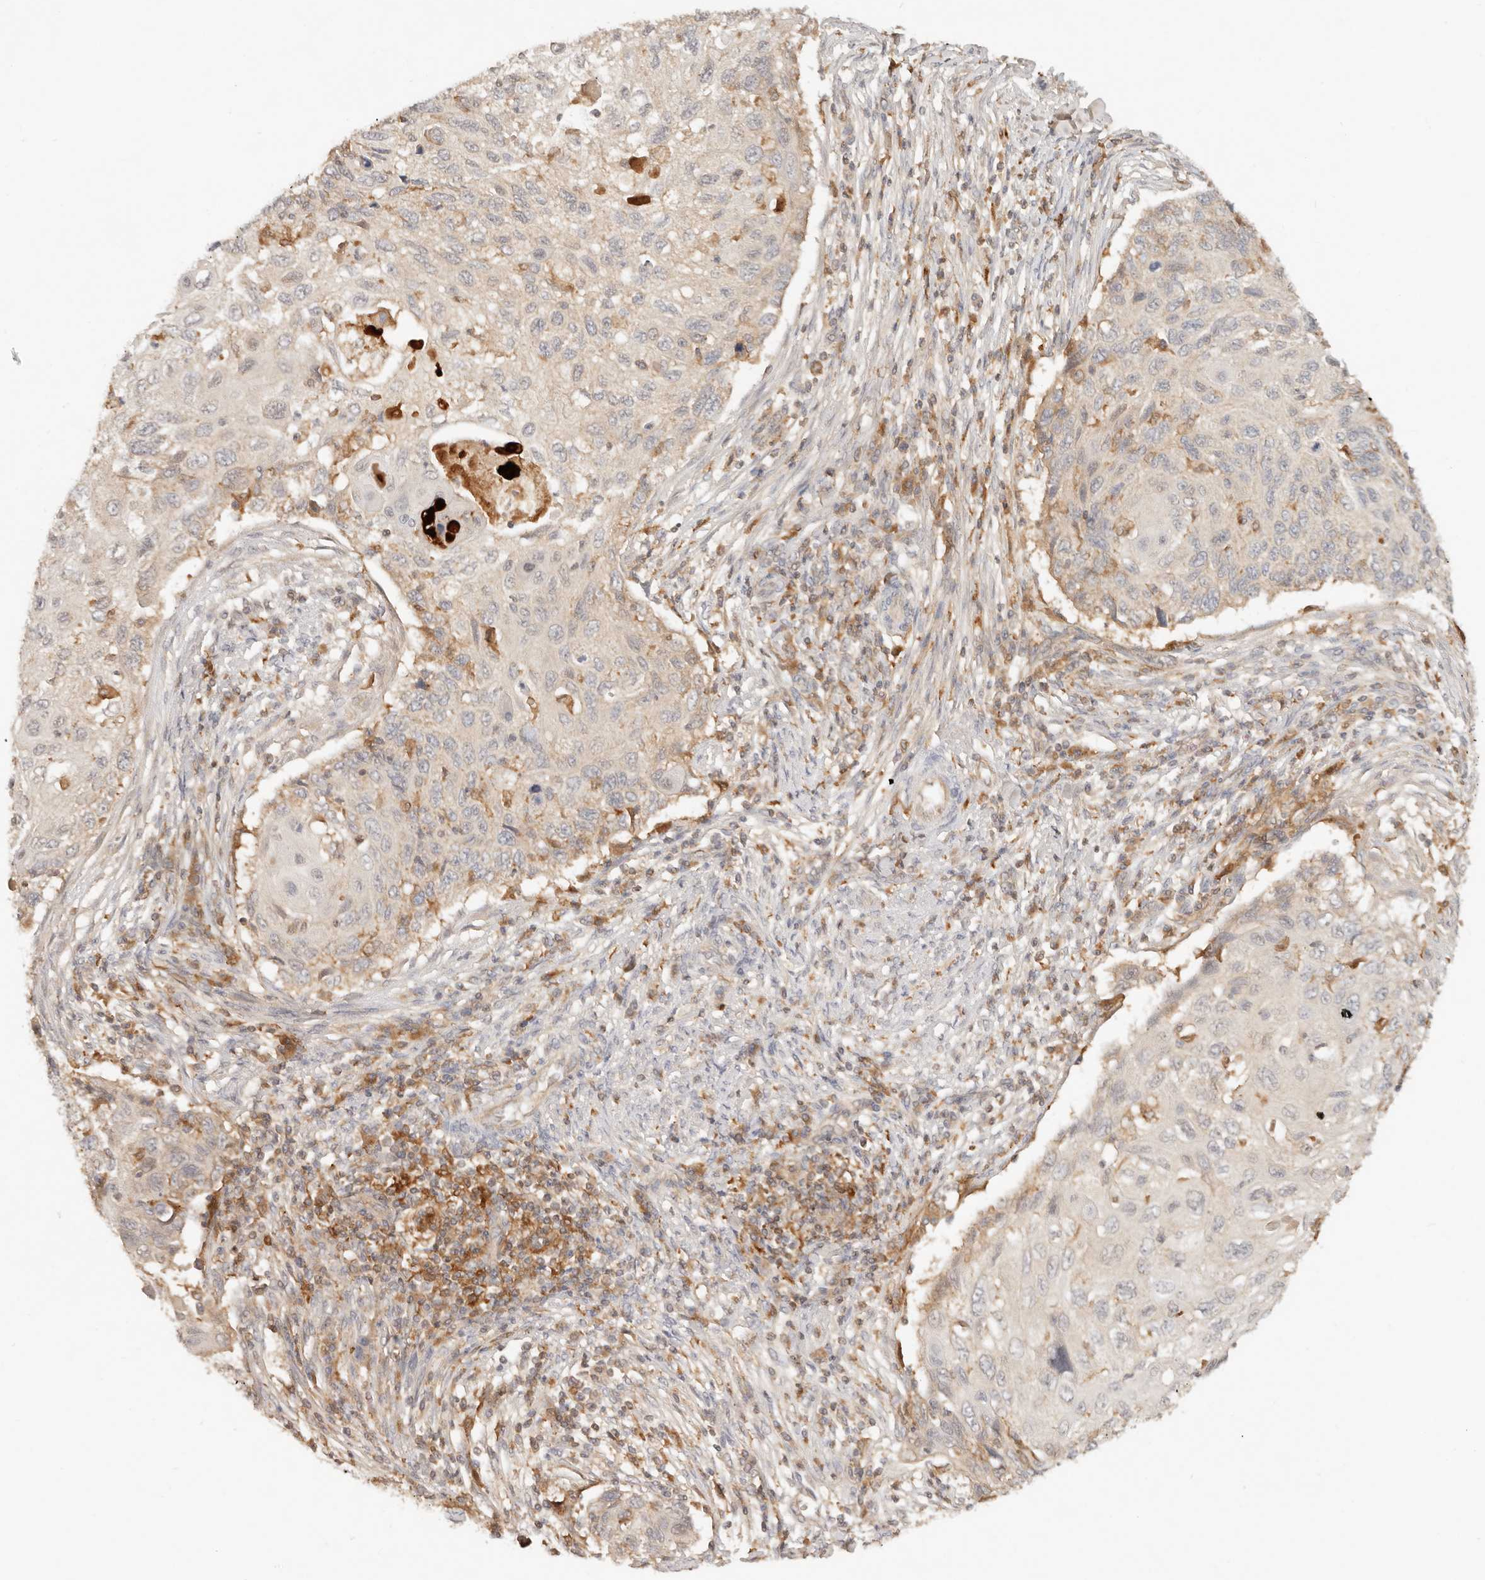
{"staining": {"intensity": "negative", "quantity": "none", "location": "none"}, "tissue": "cervical cancer", "cell_type": "Tumor cells", "image_type": "cancer", "snomed": [{"axis": "morphology", "description": "Squamous cell carcinoma, NOS"}, {"axis": "topography", "description": "Cervix"}], "caption": "IHC image of neoplastic tissue: human cervical cancer stained with DAB shows no significant protein expression in tumor cells.", "gene": "NECAP2", "patient": {"sex": "female", "age": 70}}